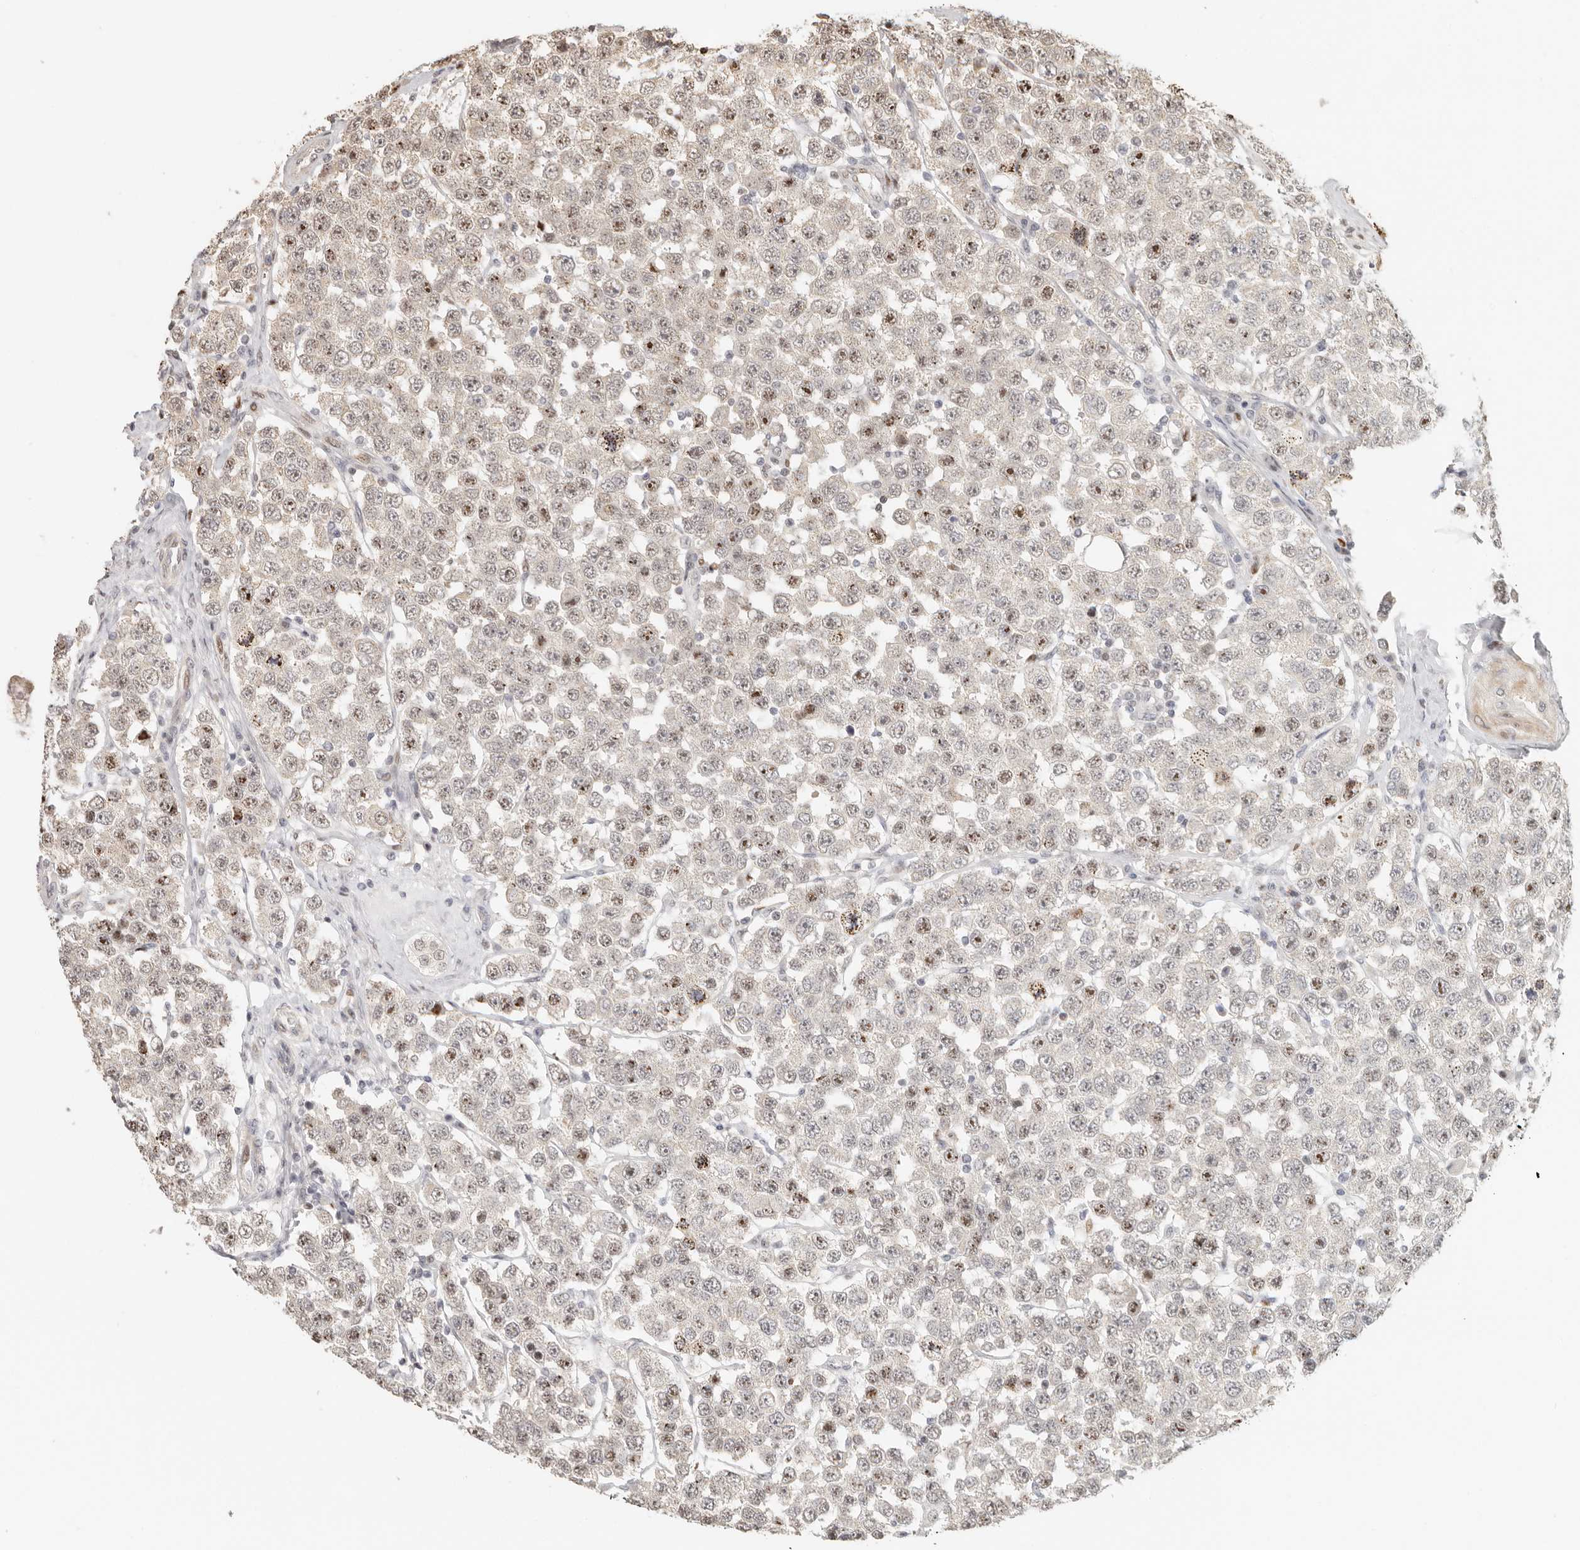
{"staining": {"intensity": "moderate", "quantity": "<25%", "location": "nuclear"}, "tissue": "testis cancer", "cell_type": "Tumor cells", "image_type": "cancer", "snomed": [{"axis": "morphology", "description": "Seminoma, NOS"}, {"axis": "topography", "description": "Testis"}], "caption": "Testis seminoma stained with DAB (3,3'-diaminobenzidine) immunohistochemistry demonstrates low levels of moderate nuclear expression in about <25% of tumor cells. (Stains: DAB in brown, nuclei in blue, Microscopy: brightfield microscopy at high magnification).", "gene": "GPBP1L1", "patient": {"sex": "male", "age": 28}}